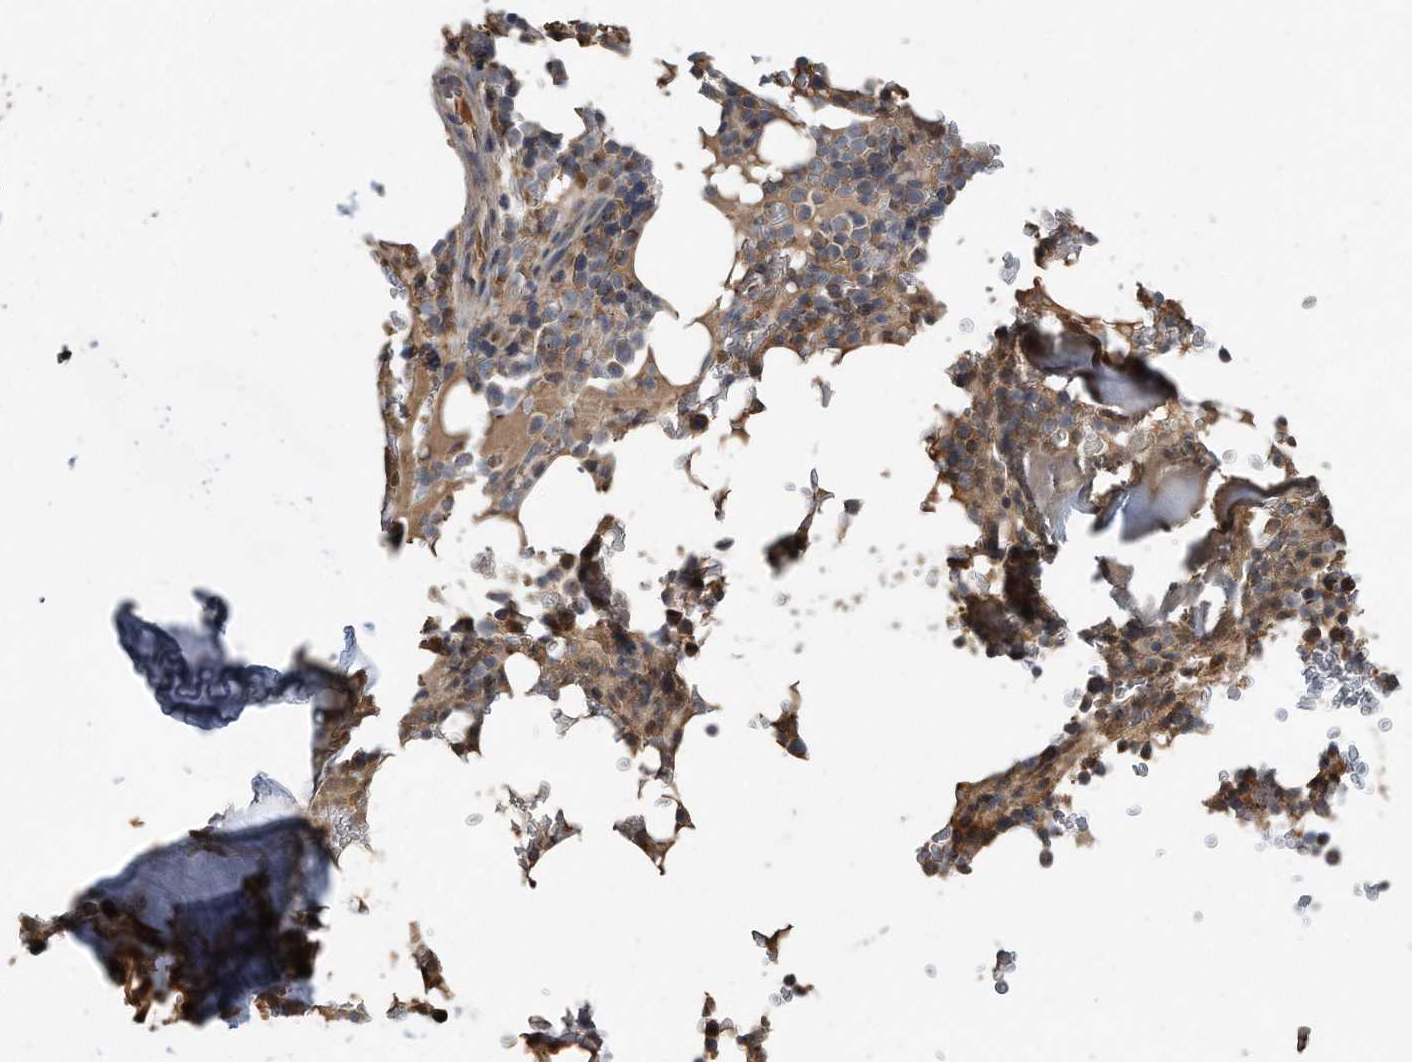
{"staining": {"intensity": "moderate", "quantity": ">75%", "location": "cytoplasmic/membranous"}, "tissue": "bone marrow", "cell_type": "Hematopoietic cells", "image_type": "normal", "snomed": [{"axis": "morphology", "description": "Normal tissue, NOS"}, {"axis": "topography", "description": "Bone marrow"}], "caption": "This image shows IHC staining of benign bone marrow, with medium moderate cytoplasmic/membranous positivity in approximately >75% of hematopoietic cells.", "gene": "SDHA", "patient": {"sex": "male", "age": 58}}